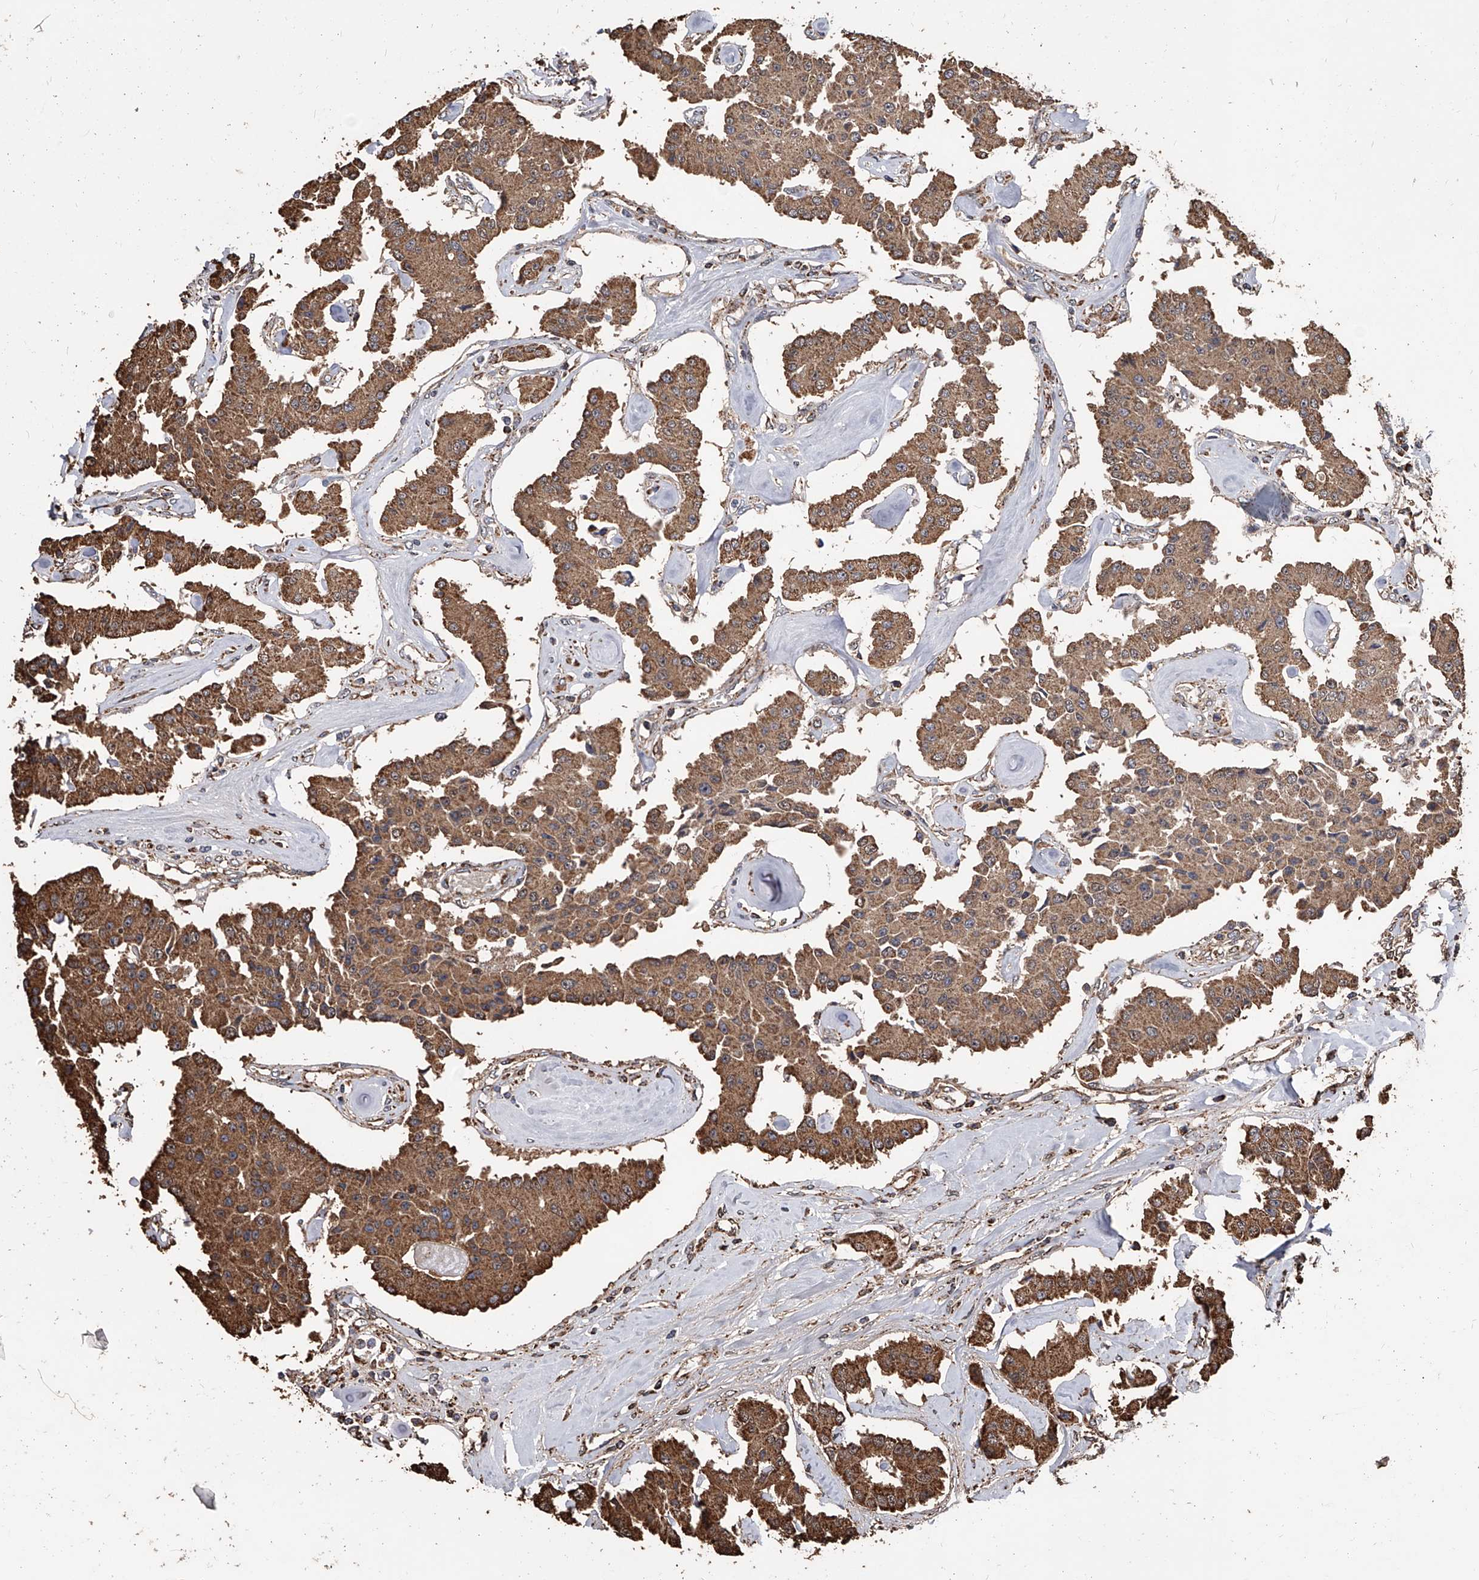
{"staining": {"intensity": "moderate", "quantity": ">75%", "location": "cytoplasmic/membranous"}, "tissue": "carcinoid", "cell_type": "Tumor cells", "image_type": "cancer", "snomed": [{"axis": "morphology", "description": "Carcinoid, malignant, NOS"}, {"axis": "topography", "description": "Pancreas"}], "caption": "Immunohistochemical staining of human carcinoid displays medium levels of moderate cytoplasmic/membranous positivity in about >75% of tumor cells. The protein is stained brown, and the nuclei are stained in blue (DAB (3,3'-diaminobenzidine) IHC with brightfield microscopy, high magnification).", "gene": "SMPDL3A", "patient": {"sex": "male", "age": 41}}